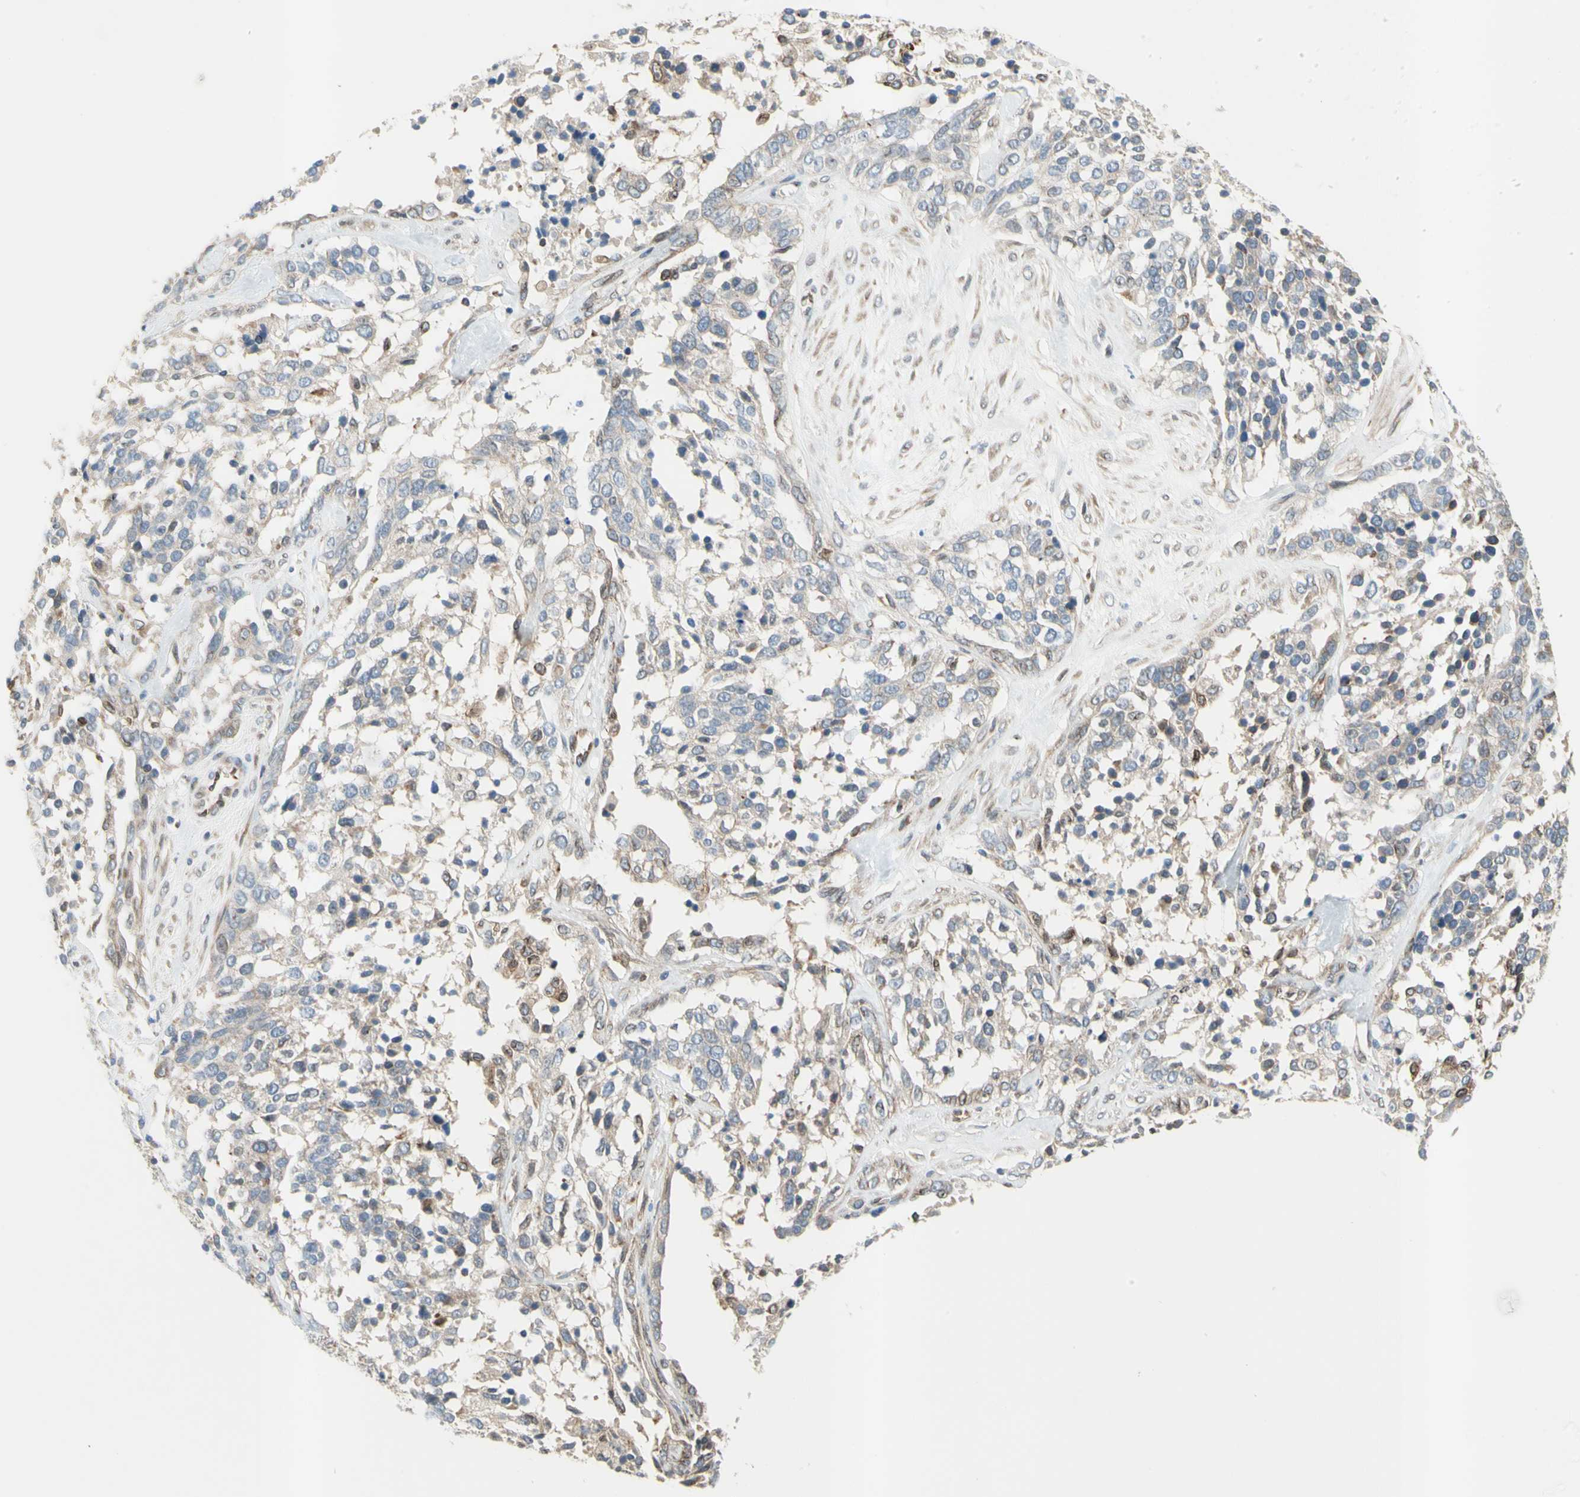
{"staining": {"intensity": "weak", "quantity": ">75%", "location": "cytoplasmic/membranous"}, "tissue": "ovarian cancer", "cell_type": "Tumor cells", "image_type": "cancer", "snomed": [{"axis": "morphology", "description": "Cystadenocarcinoma, serous, NOS"}, {"axis": "topography", "description": "Ovary"}], "caption": "Immunohistochemical staining of human ovarian cancer (serous cystadenocarcinoma) exhibits weak cytoplasmic/membranous protein positivity in about >75% of tumor cells.", "gene": "TRAF2", "patient": {"sex": "female", "age": 44}}